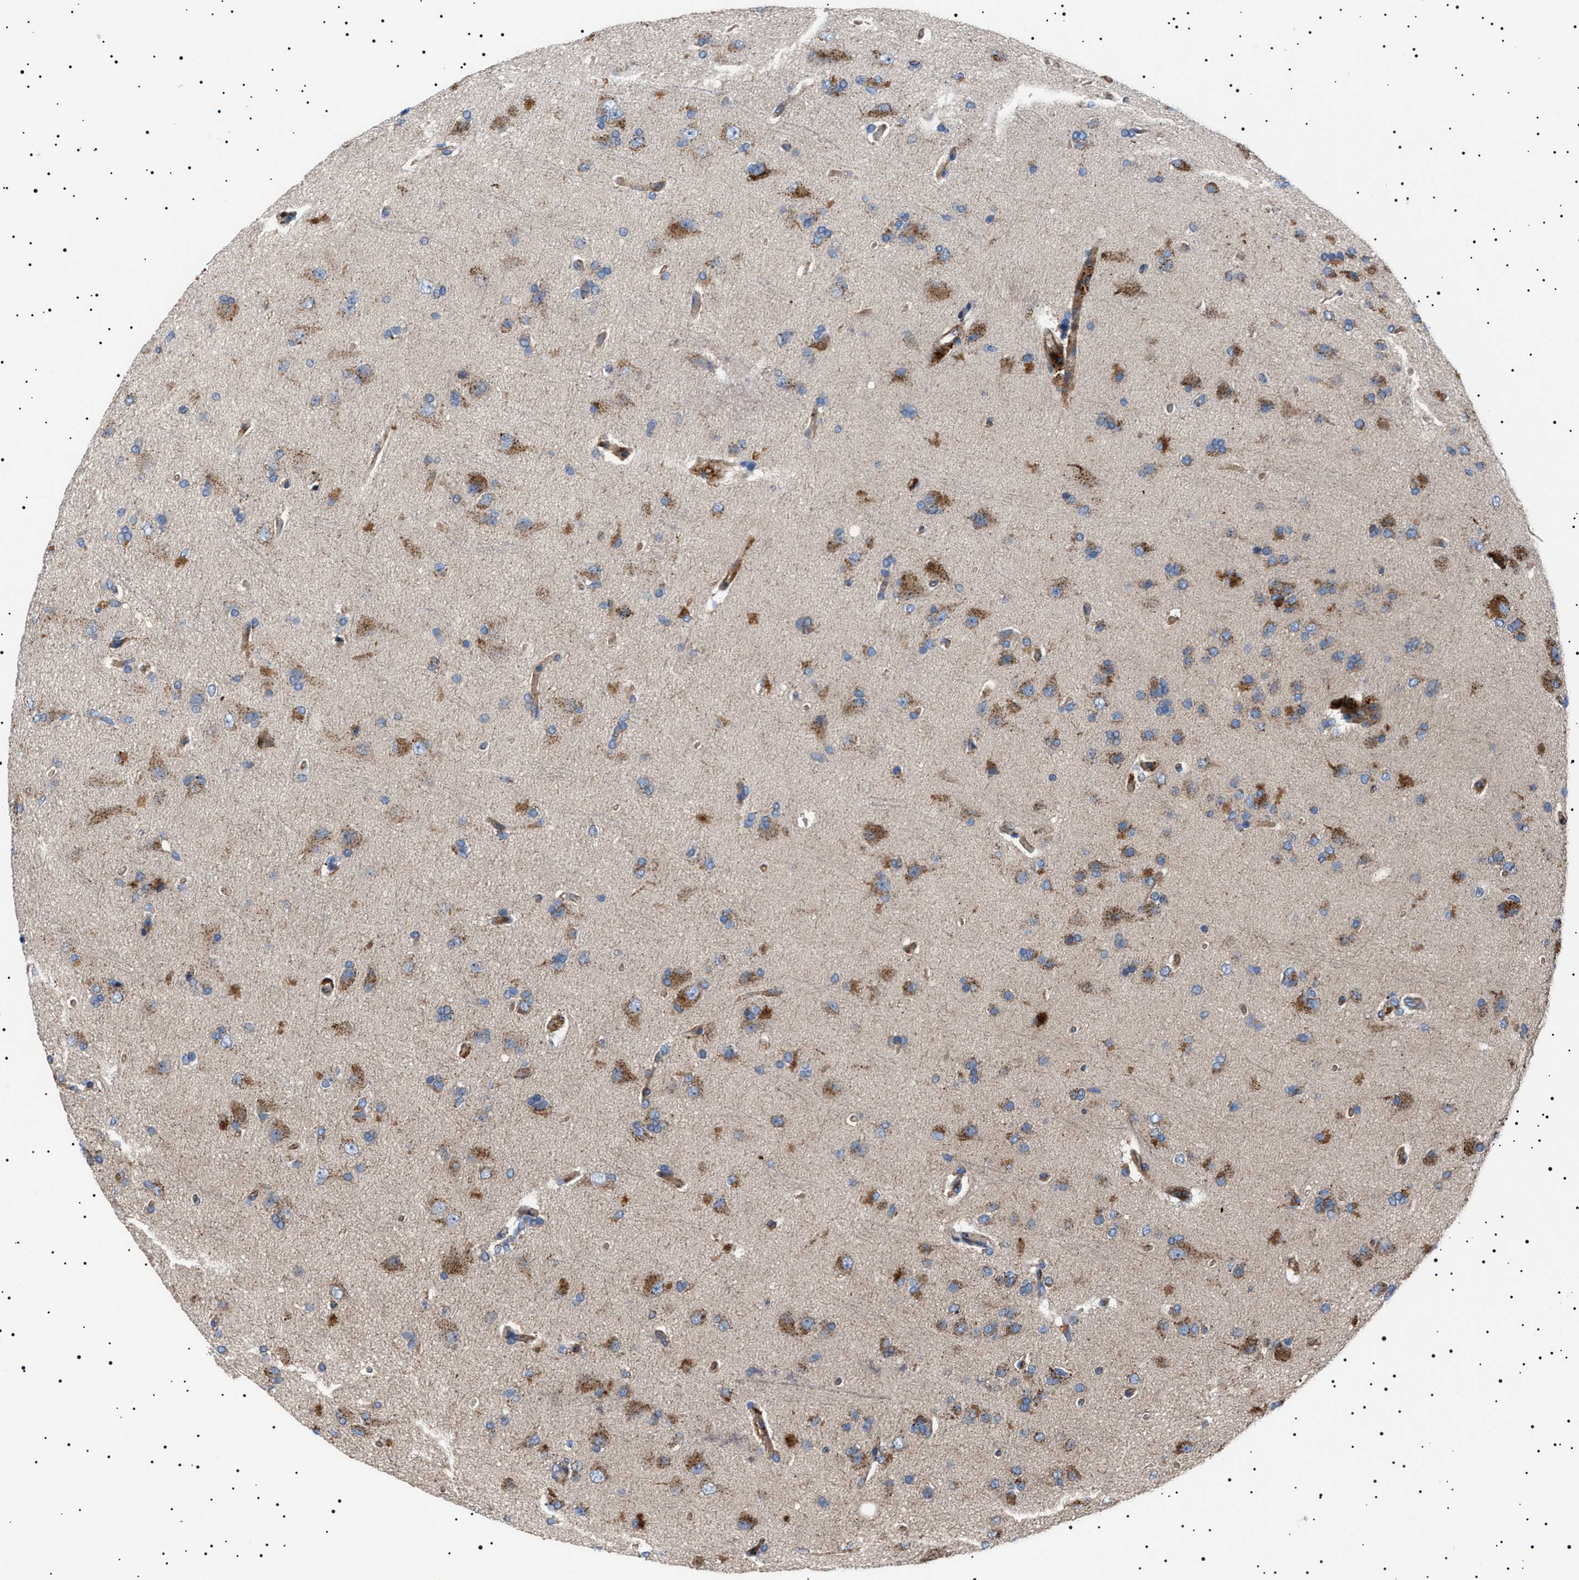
{"staining": {"intensity": "moderate", "quantity": ">75%", "location": "cytoplasmic/membranous"}, "tissue": "glioma", "cell_type": "Tumor cells", "image_type": "cancer", "snomed": [{"axis": "morphology", "description": "Glioma, malignant, High grade"}, {"axis": "topography", "description": "Brain"}], "caption": "Tumor cells exhibit medium levels of moderate cytoplasmic/membranous expression in about >75% of cells in high-grade glioma (malignant).", "gene": "NEU1", "patient": {"sex": "male", "age": 72}}